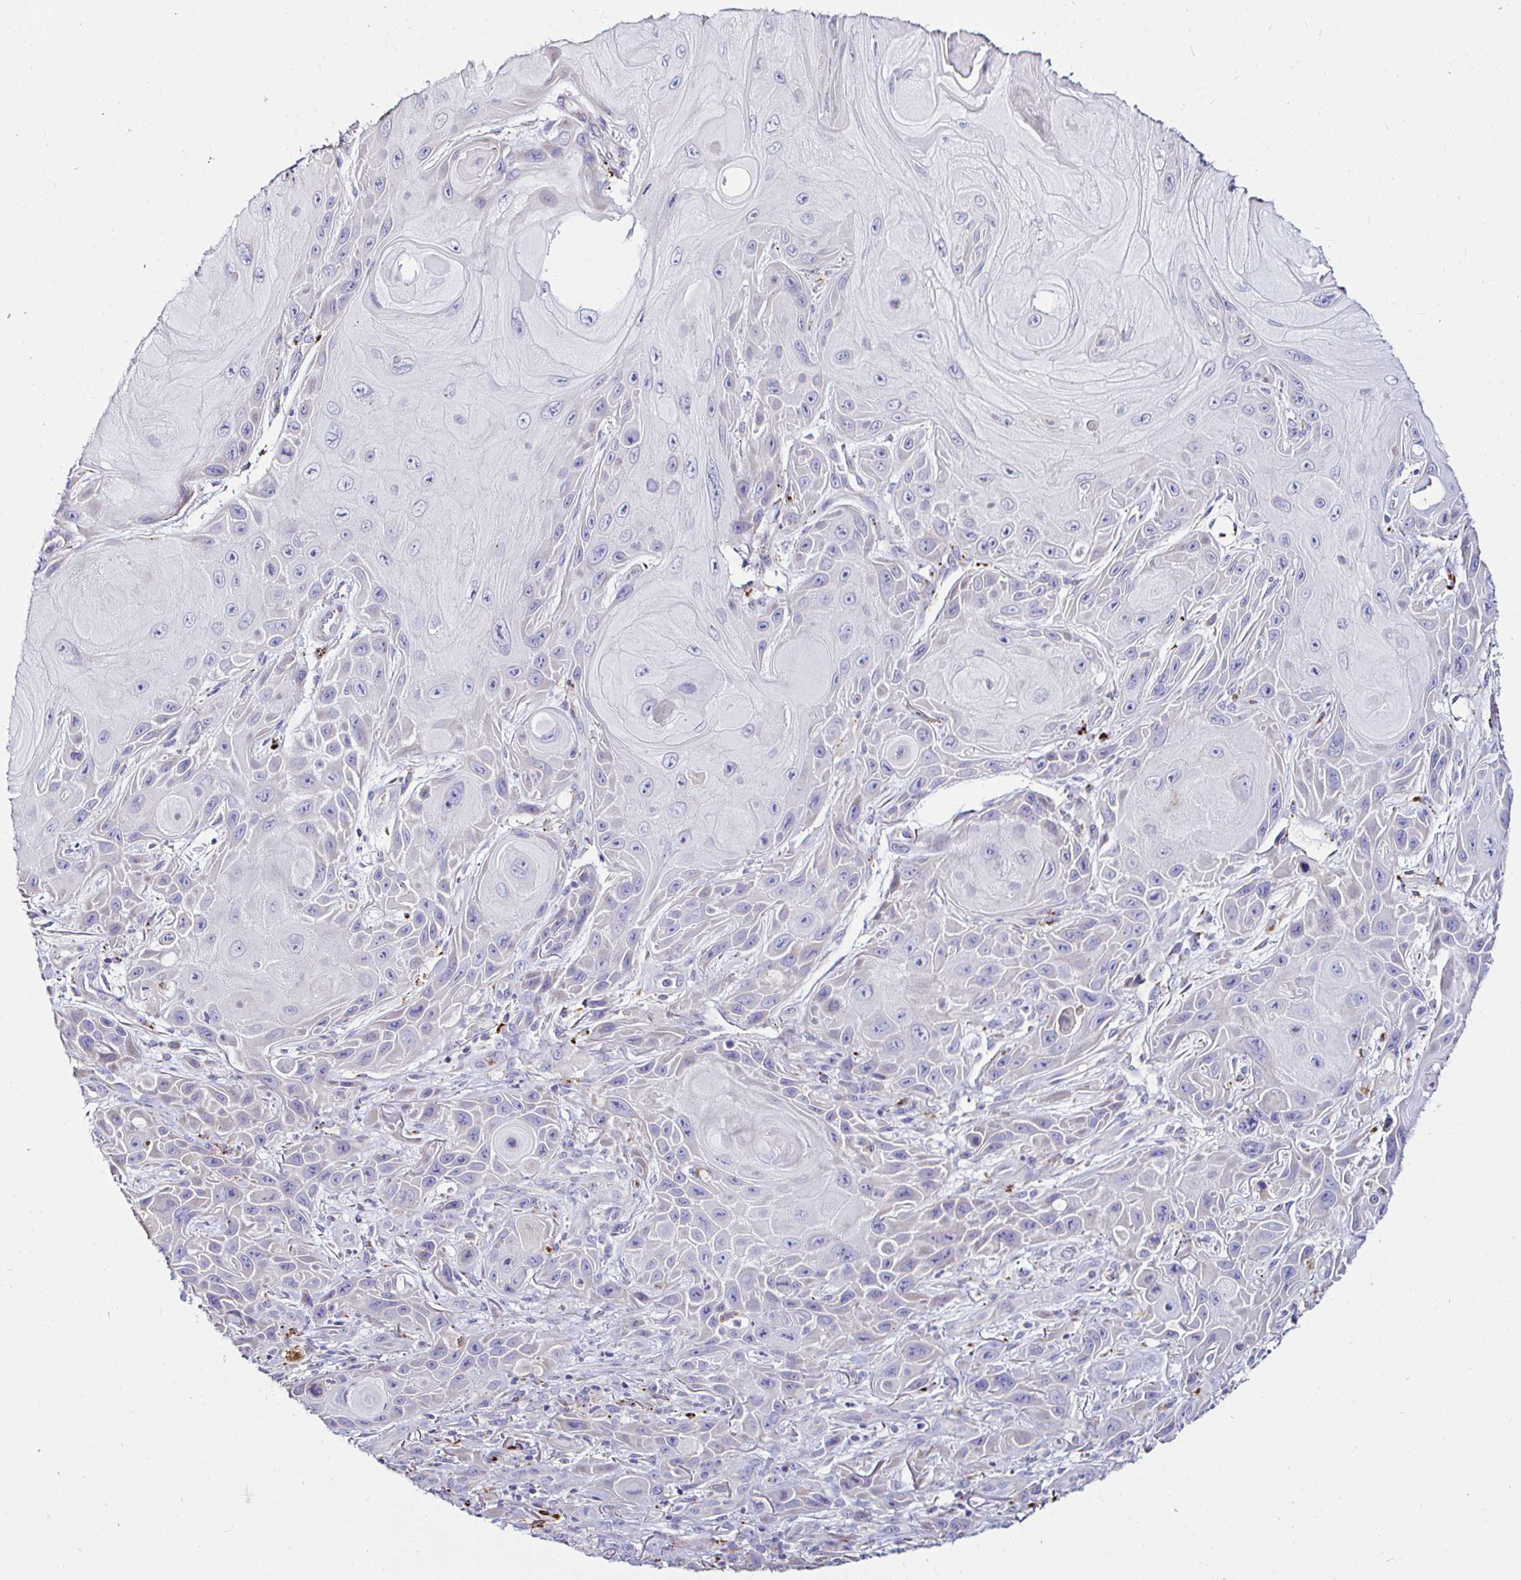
{"staining": {"intensity": "negative", "quantity": "none", "location": "none"}, "tissue": "skin cancer", "cell_type": "Tumor cells", "image_type": "cancer", "snomed": [{"axis": "morphology", "description": "Squamous cell carcinoma, NOS"}, {"axis": "topography", "description": "Skin"}], "caption": "Immunohistochemical staining of skin cancer (squamous cell carcinoma) exhibits no significant positivity in tumor cells. (Immunohistochemistry, brightfield microscopy, high magnification).", "gene": "GALNS", "patient": {"sex": "female", "age": 94}}